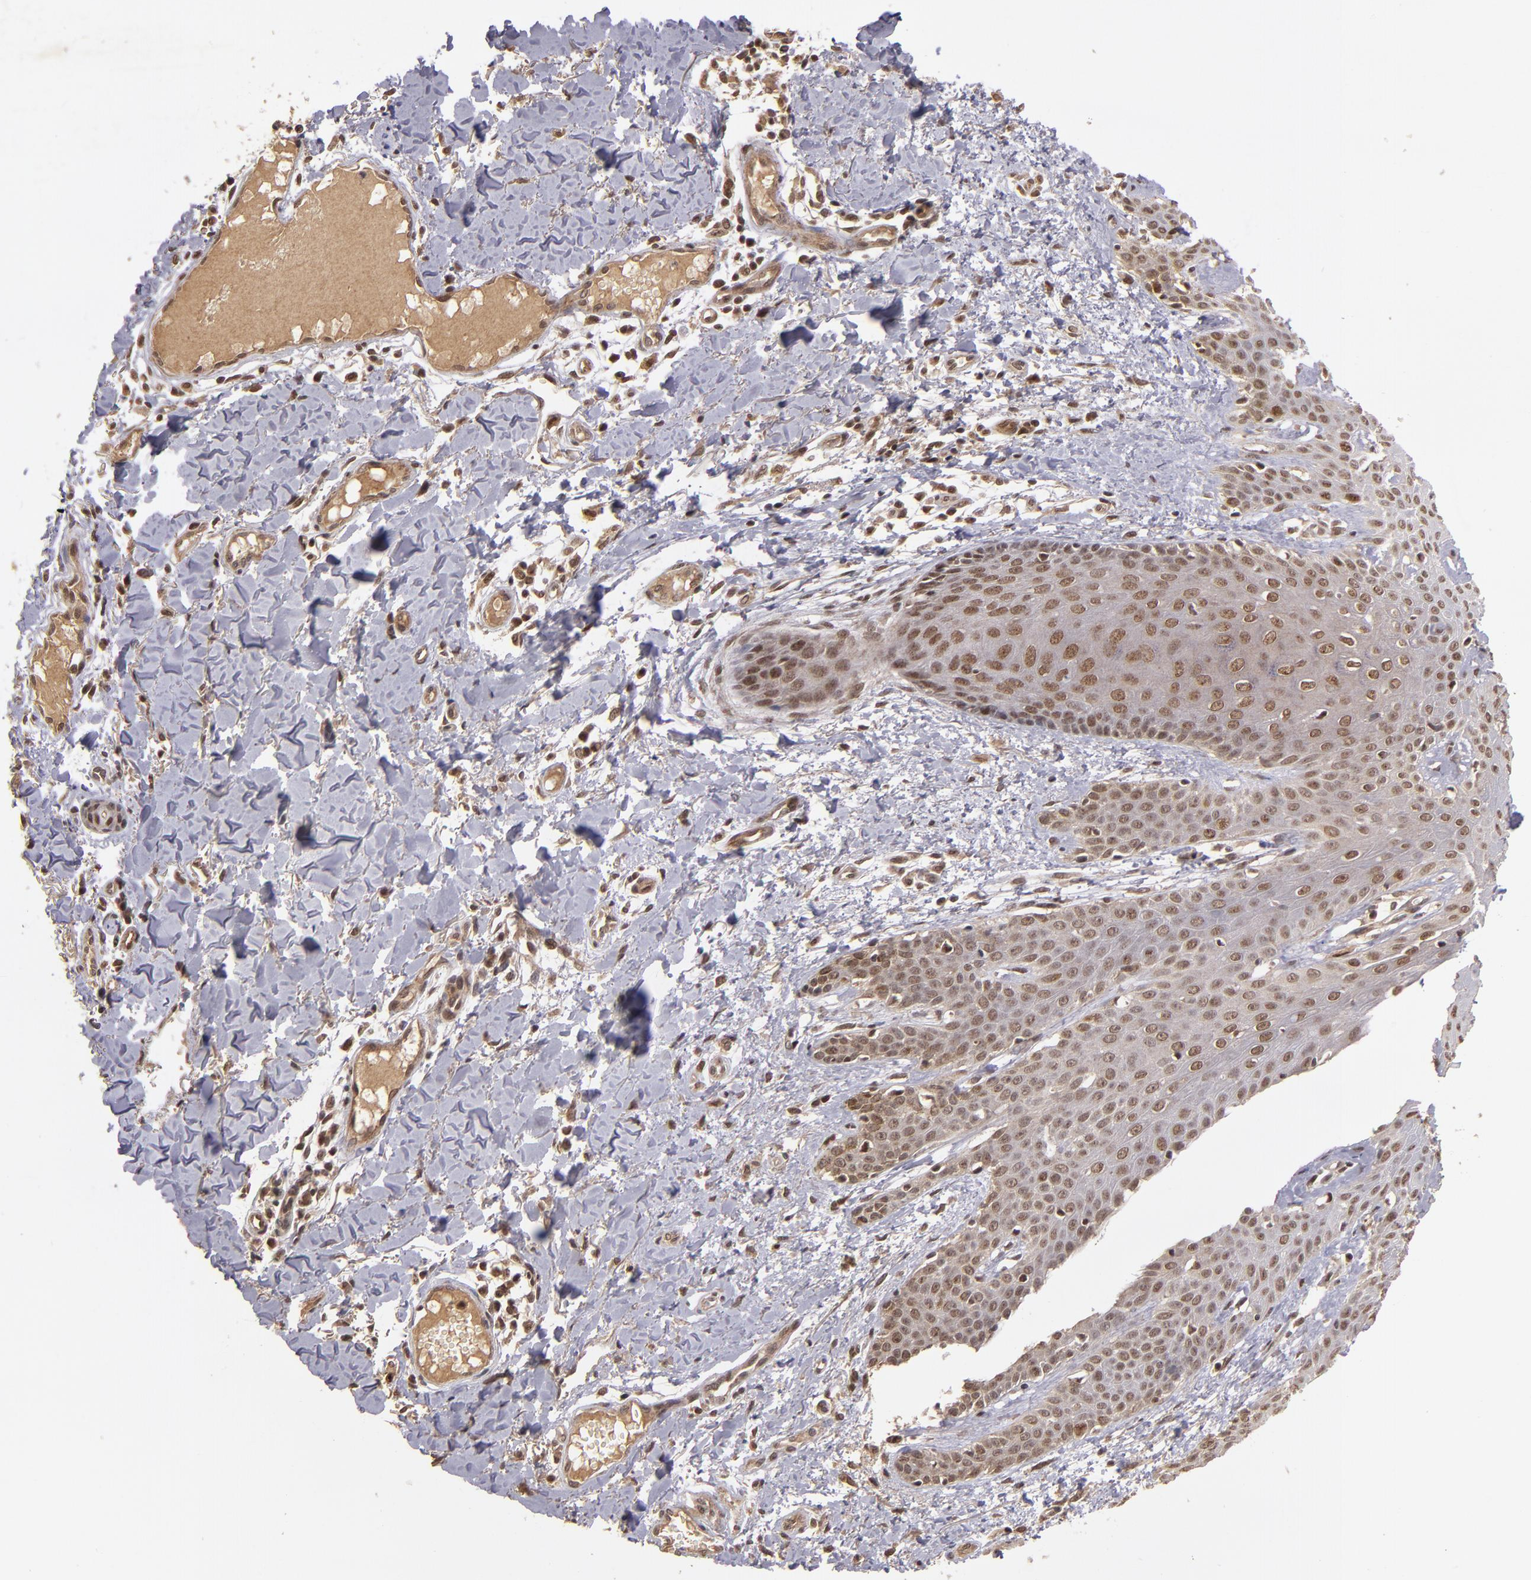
{"staining": {"intensity": "moderate", "quantity": ">75%", "location": "nuclear"}, "tissue": "skin cancer", "cell_type": "Tumor cells", "image_type": "cancer", "snomed": [{"axis": "morphology", "description": "Basal cell carcinoma"}, {"axis": "topography", "description": "Skin"}], "caption": "A photomicrograph showing moderate nuclear expression in about >75% of tumor cells in skin cancer, as visualized by brown immunohistochemical staining.", "gene": "ABHD12B", "patient": {"sex": "male", "age": 67}}